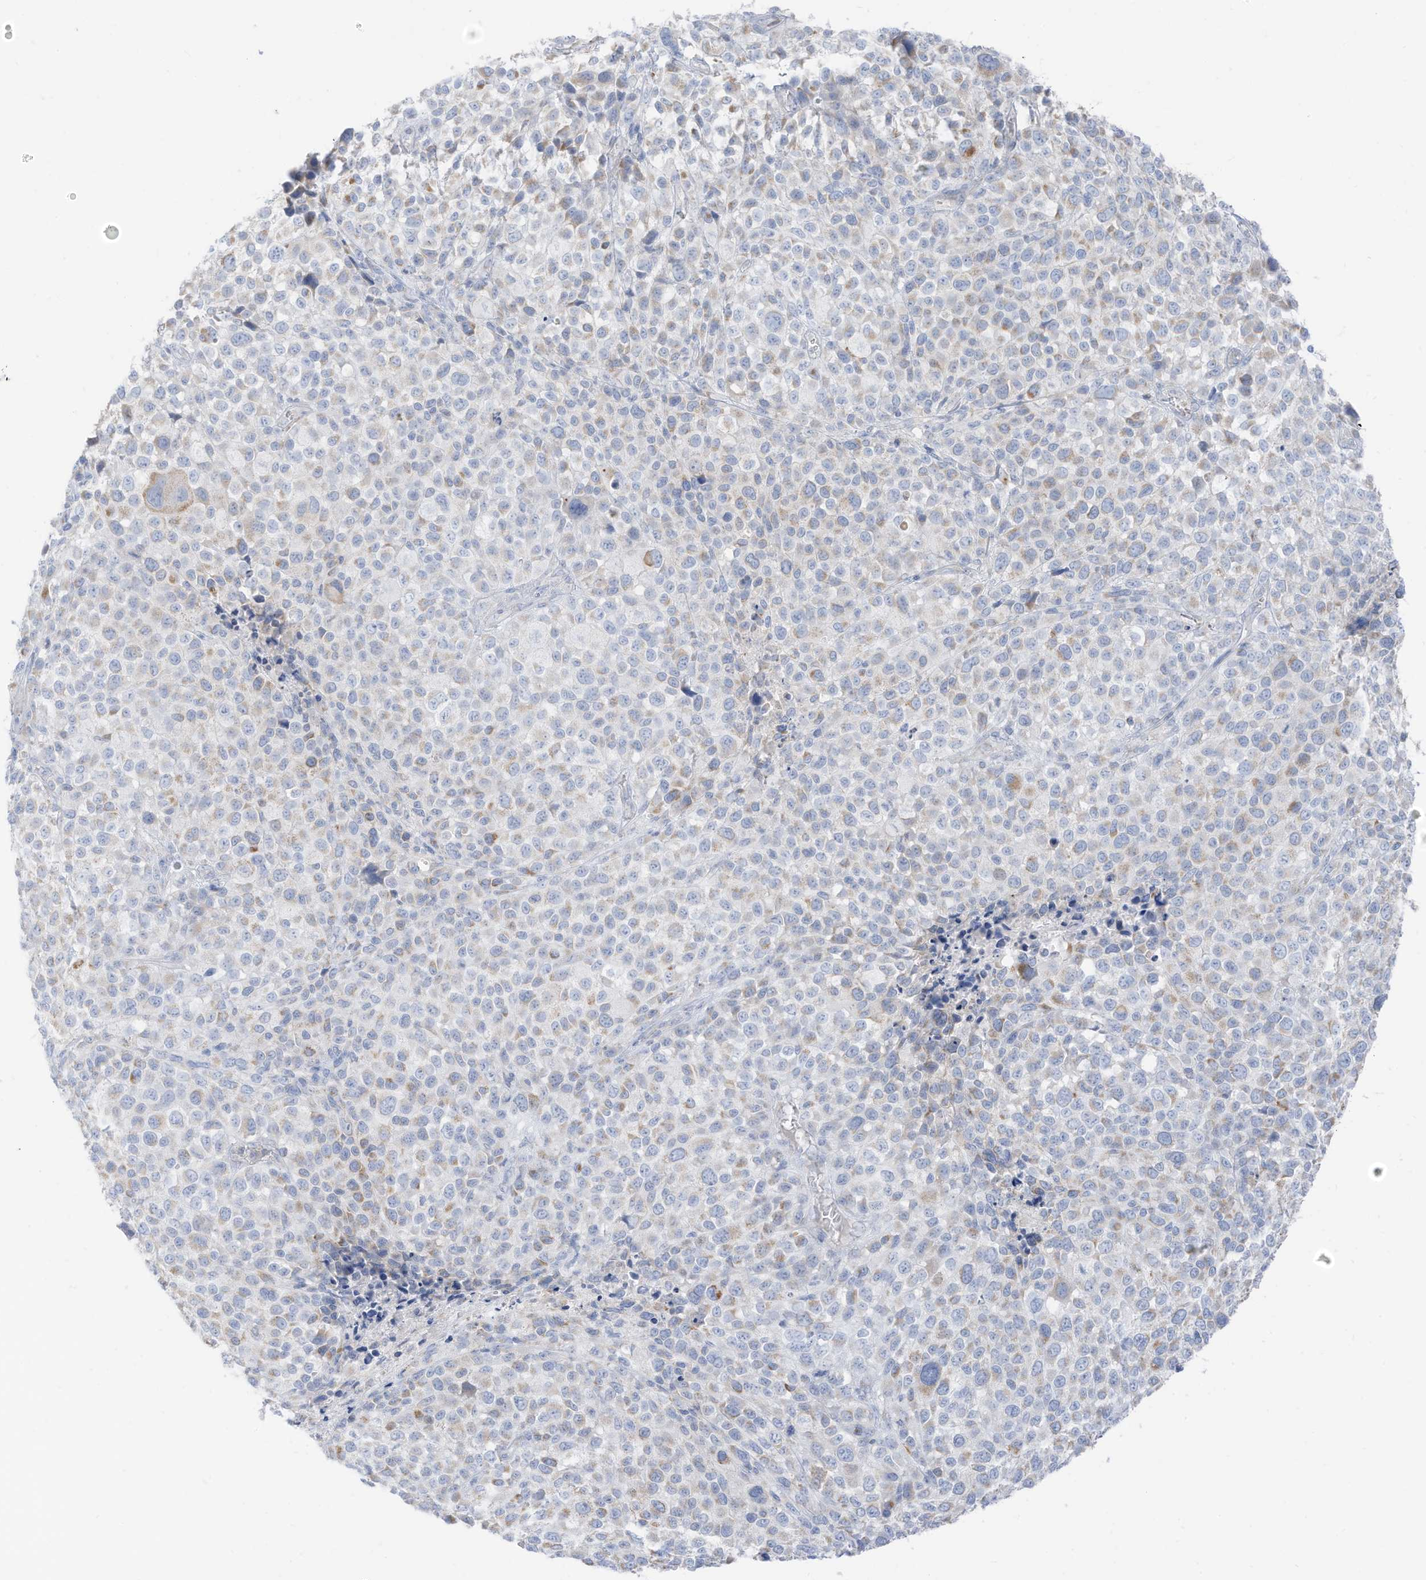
{"staining": {"intensity": "weak", "quantity": "<25%", "location": "cytoplasmic/membranous"}, "tissue": "melanoma", "cell_type": "Tumor cells", "image_type": "cancer", "snomed": [{"axis": "morphology", "description": "Malignant melanoma, NOS"}, {"axis": "topography", "description": "Skin of trunk"}], "caption": "High power microscopy image of an immunohistochemistry image of melanoma, revealing no significant staining in tumor cells. (Brightfield microscopy of DAB immunohistochemistry at high magnification).", "gene": "ETHE1", "patient": {"sex": "male", "age": 71}}